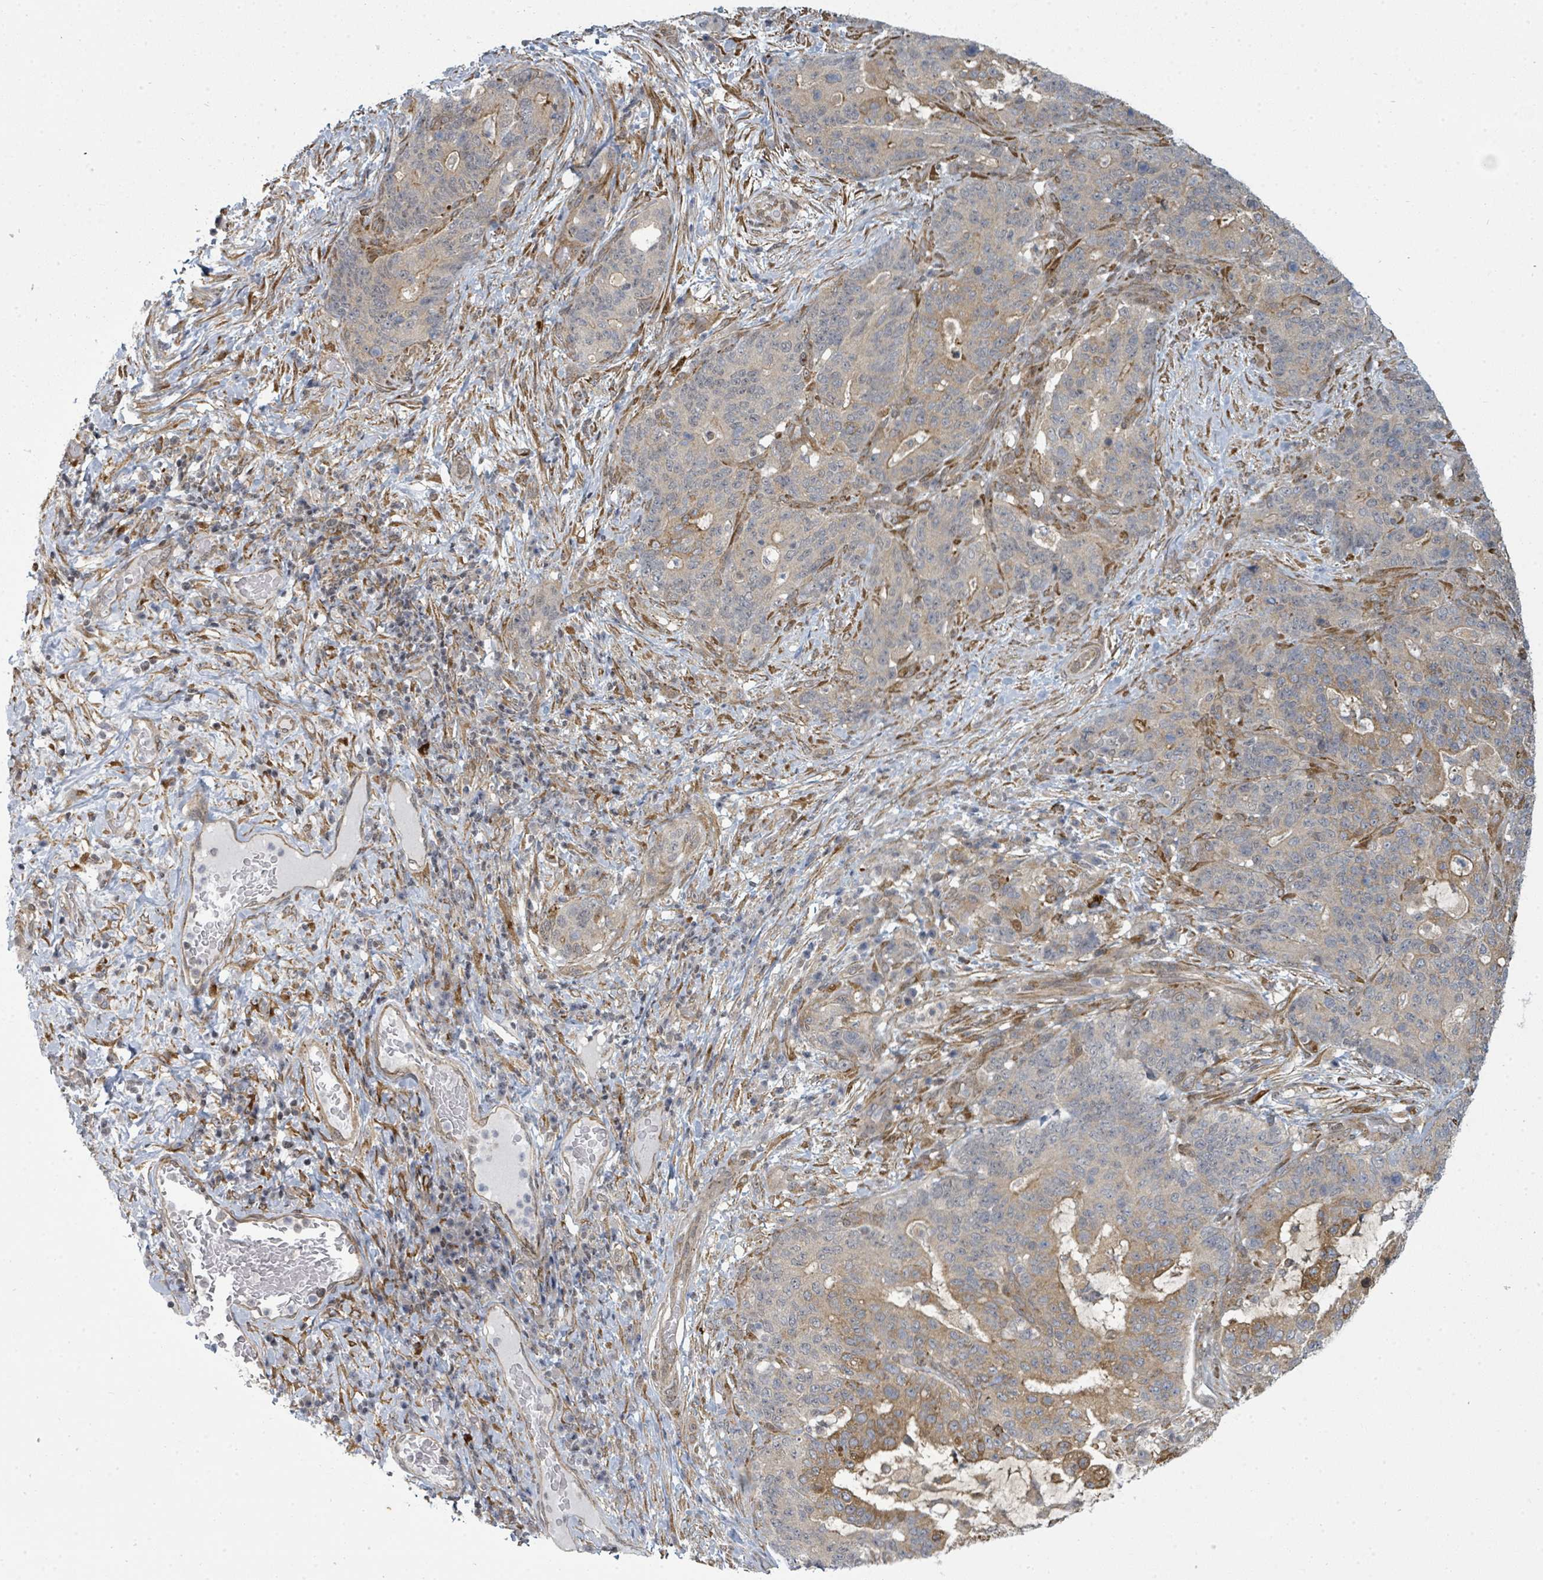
{"staining": {"intensity": "moderate", "quantity": "<25%", "location": "cytoplasmic/membranous"}, "tissue": "stomach cancer", "cell_type": "Tumor cells", "image_type": "cancer", "snomed": [{"axis": "morphology", "description": "Normal tissue, NOS"}, {"axis": "morphology", "description": "Adenocarcinoma, NOS"}, {"axis": "topography", "description": "Stomach"}], "caption": "High-magnification brightfield microscopy of adenocarcinoma (stomach) stained with DAB (brown) and counterstained with hematoxylin (blue). tumor cells exhibit moderate cytoplasmic/membranous staining is present in approximately<25% of cells.", "gene": "PSMG2", "patient": {"sex": "female", "age": 64}}